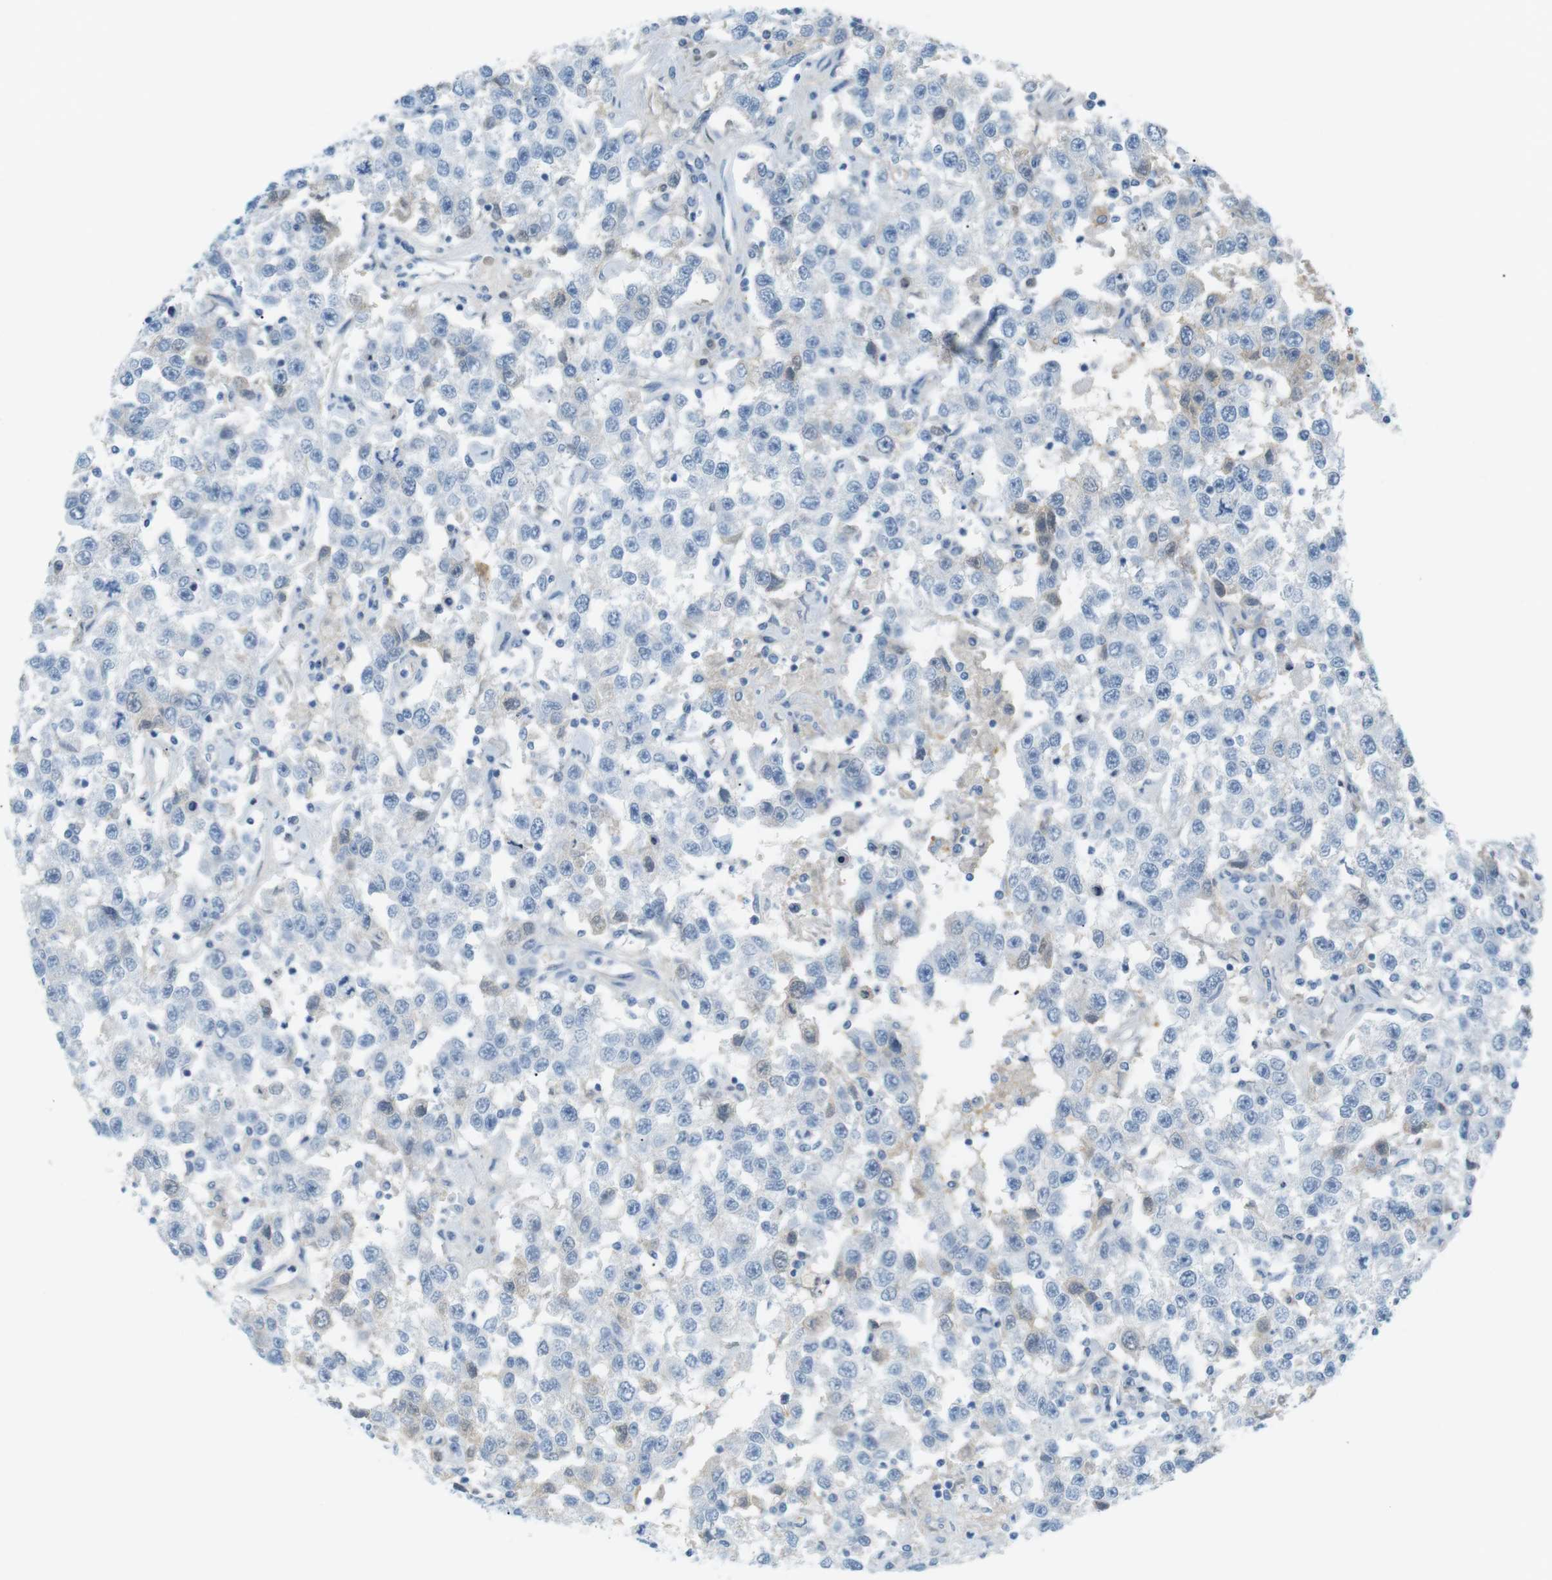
{"staining": {"intensity": "negative", "quantity": "none", "location": "none"}, "tissue": "testis cancer", "cell_type": "Tumor cells", "image_type": "cancer", "snomed": [{"axis": "morphology", "description": "Seminoma, NOS"}, {"axis": "topography", "description": "Testis"}], "caption": "High magnification brightfield microscopy of seminoma (testis) stained with DAB (brown) and counterstained with hematoxylin (blue): tumor cells show no significant expression. (Immunohistochemistry (ihc), brightfield microscopy, high magnification).", "gene": "AZGP1", "patient": {"sex": "male", "age": 41}}